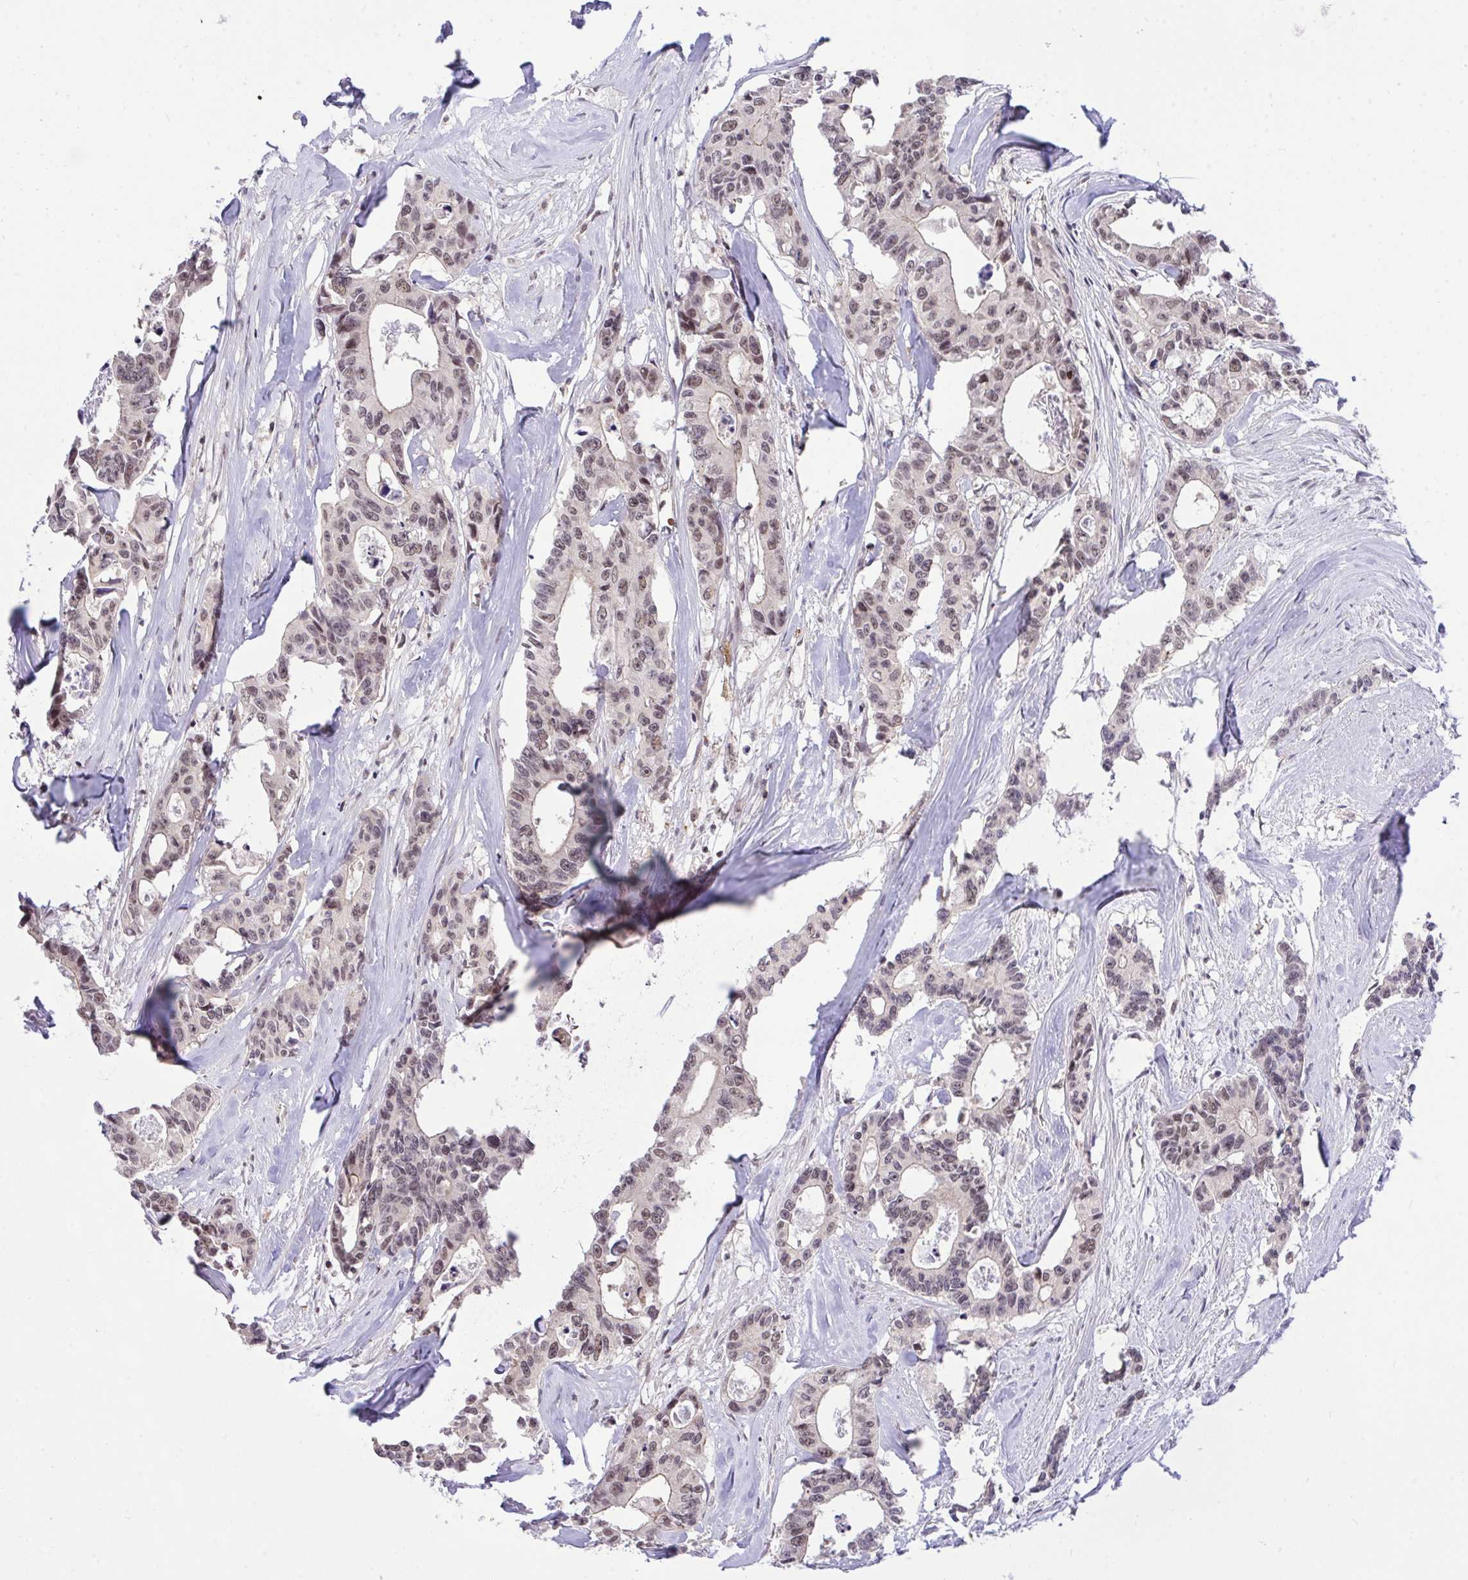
{"staining": {"intensity": "moderate", "quantity": ">75%", "location": "nuclear"}, "tissue": "colorectal cancer", "cell_type": "Tumor cells", "image_type": "cancer", "snomed": [{"axis": "morphology", "description": "Adenocarcinoma, NOS"}, {"axis": "topography", "description": "Rectum"}], "caption": "Tumor cells display medium levels of moderate nuclear expression in about >75% of cells in colorectal adenocarcinoma. (DAB IHC with brightfield microscopy, high magnification).", "gene": "PPP1CA", "patient": {"sex": "male", "age": 57}}